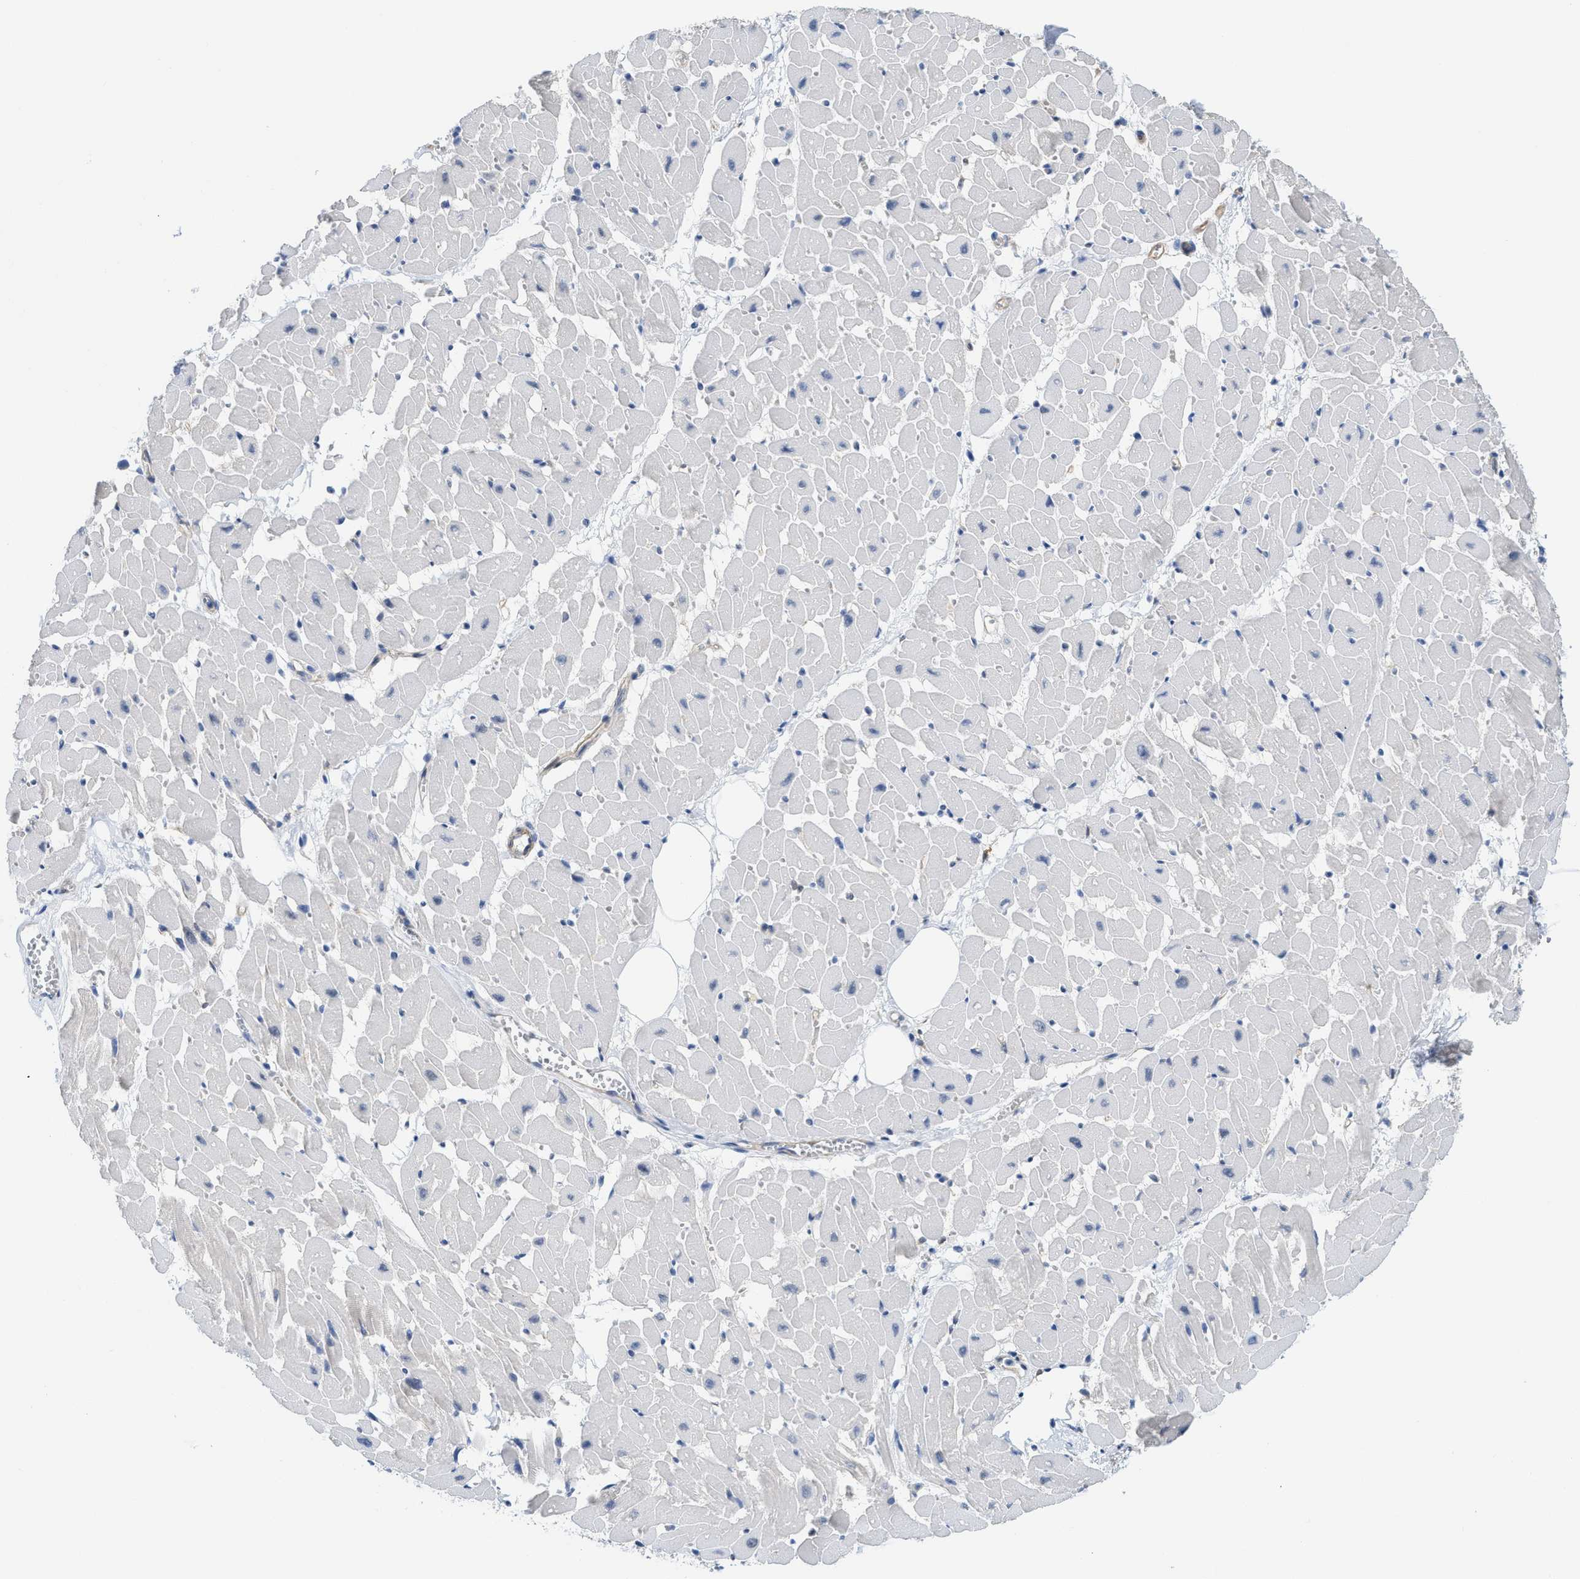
{"staining": {"intensity": "negative", "quantity": "none", "location": "none"}, "tissue": "heart muscle", "cell_type": "Cardiomyocytes", "image_type": "normal", "snomed": [{"axis": "morphology", "description": "Normal tissue, NOS"}, {"axis": "topography", "description": "Heart"}], "caption": "High power microscopy histopathology image of an immunohistochemistry micrograph of unremarkable heart muscle, revealing no significant positivity in cardiomyocytes. (Brightfield microscopy of DAB (3,3'-diaminobenzidine) immunohistochemistry at high magnification).", "gene": "TUB", "patient": {"sex": "female", "age": 19}}